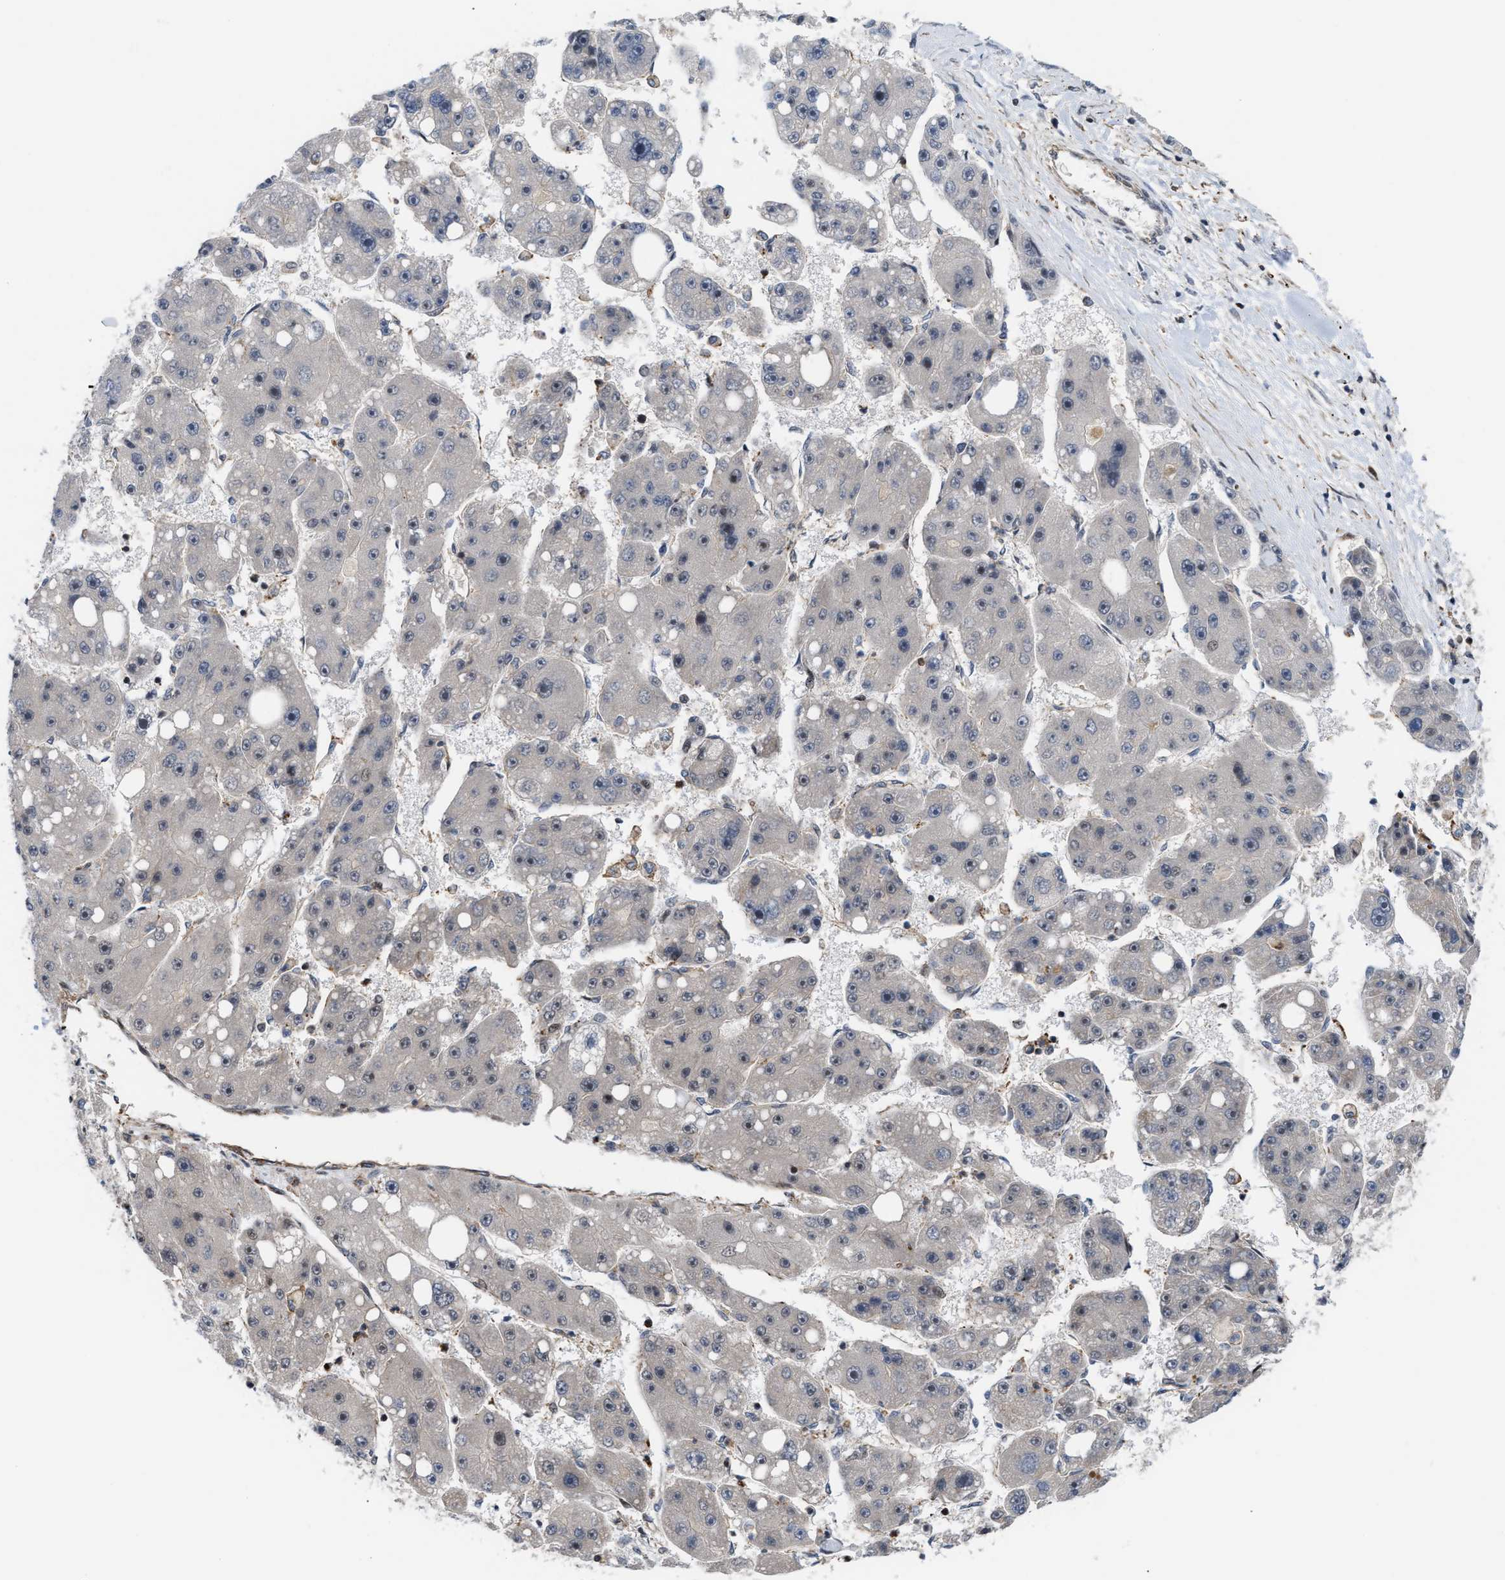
{"staining": {"intensity": "weak", "quantity": "<25%", "location": "nuclear"}, "tissue": "liver cancer", "cell_type": "Tumor cells", "image_type": "cancer", "snomed": [{"axis": "morphology", "description": "Carcinoma, Hepatocellular, NOS"}, {"axis": "topography", "description": "Liver"}], "caption": "DAB (3,3'-diaminobenzidine) immunohistochemical staining of human liver cancer shows no significant positivity in tumor cells.", "gene": "STAU2", "patient": {"sex": "female", "age": 61}}